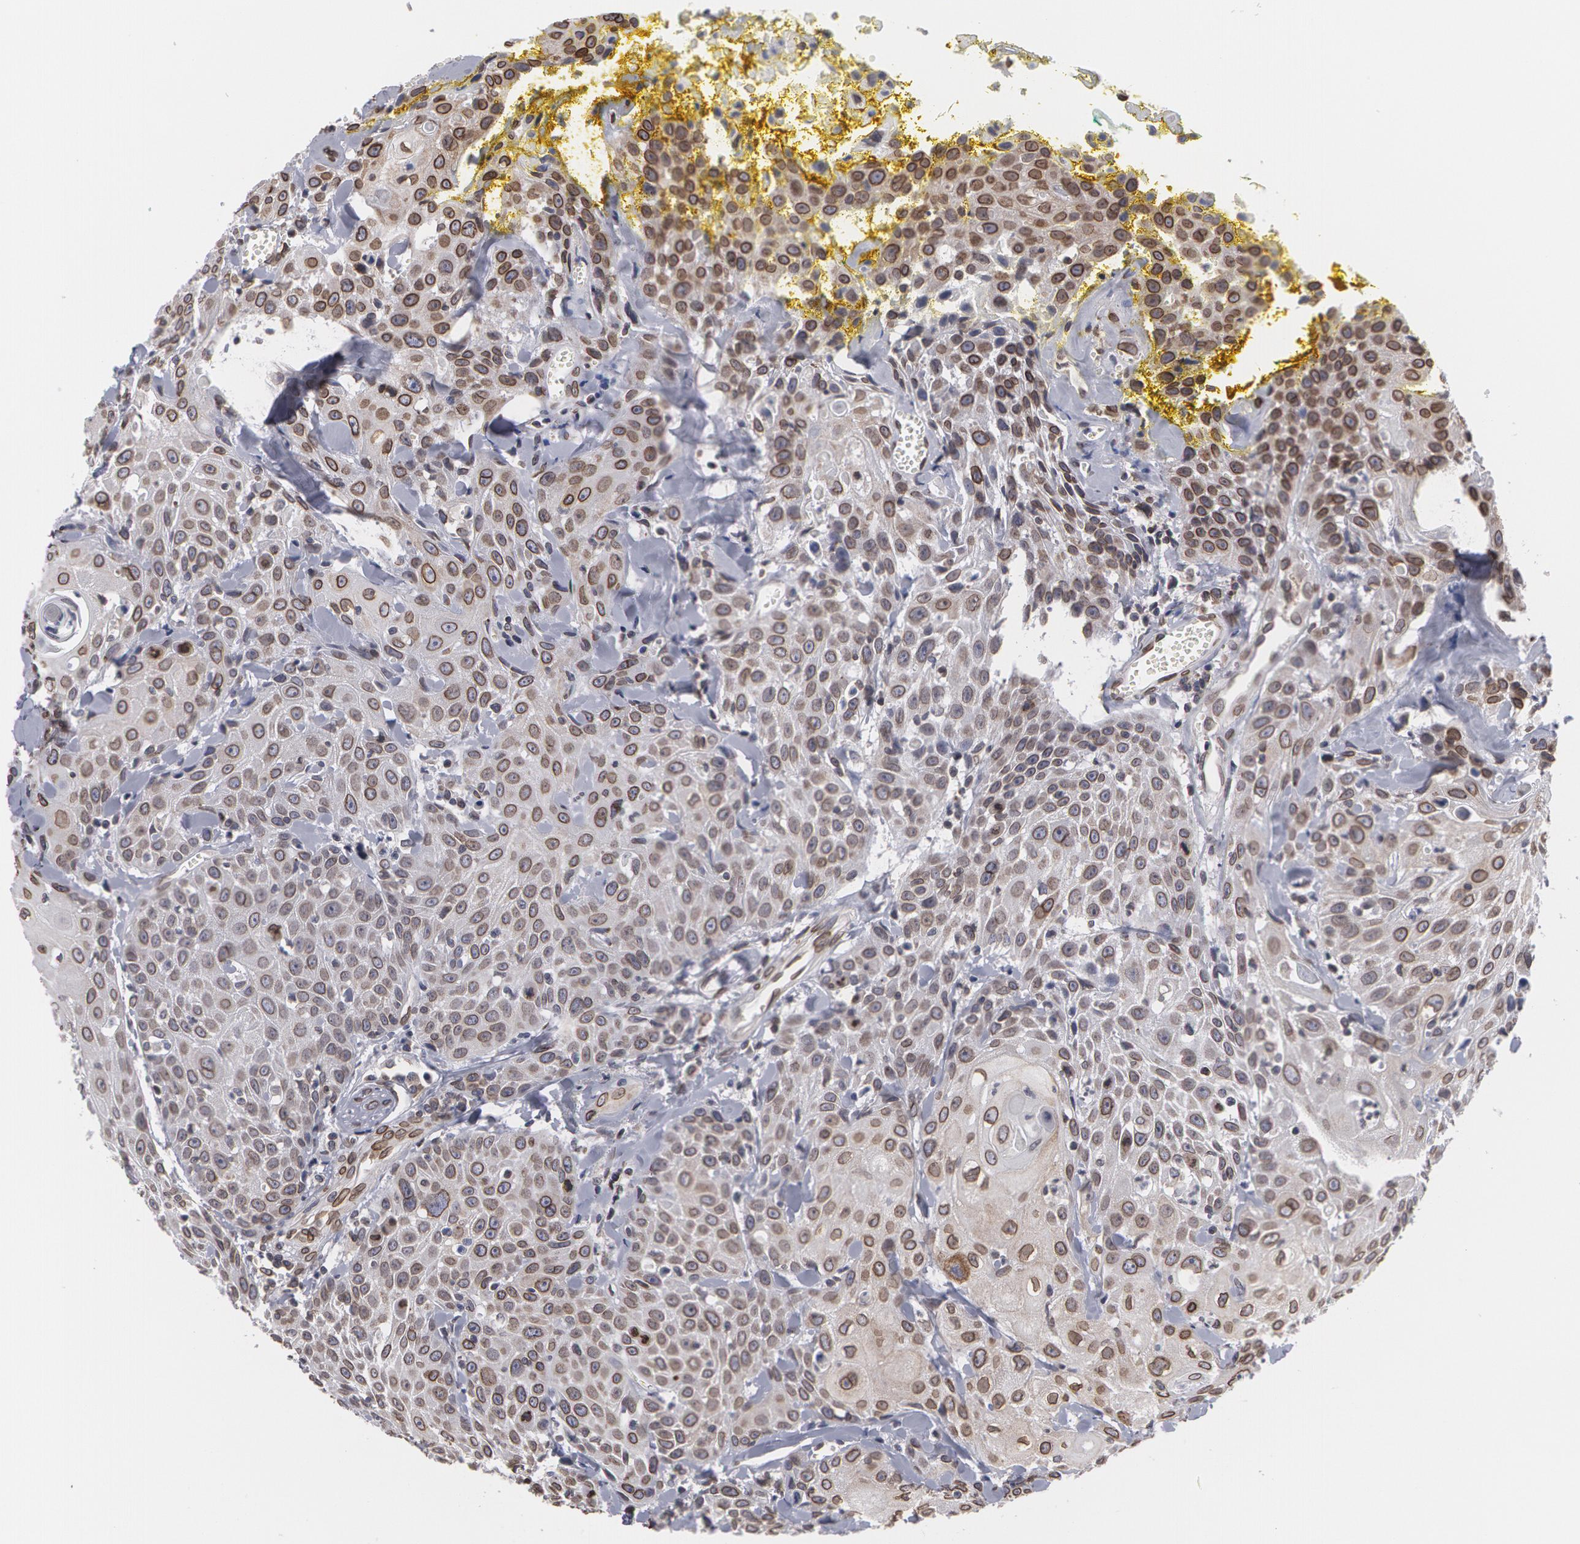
{"staining": {"intensity": "weak", "quantity": "25%-75%", "location": "nuclear"}, "tissue": "head and neck cancer", "cell_type": "Tumor cells", "image_type": "cancer", "snomed": [{"axis": "morphology", "description": "Squamous cell carcinoma, NOS"}, {"axis": "topography", "description": "Oral tissue"}, {"axis": "topography", "description": "Head-Neck"}], "caption": "DAB (3,3'-diaminobenzidine) immunohistochemical staining of head and neck squamous cell carcinoma displays weak nuclear protein positivity in about 25%-75% of tumor cells.", "gene": "EMD", "patient": {"sex": "female", "age": 82}}